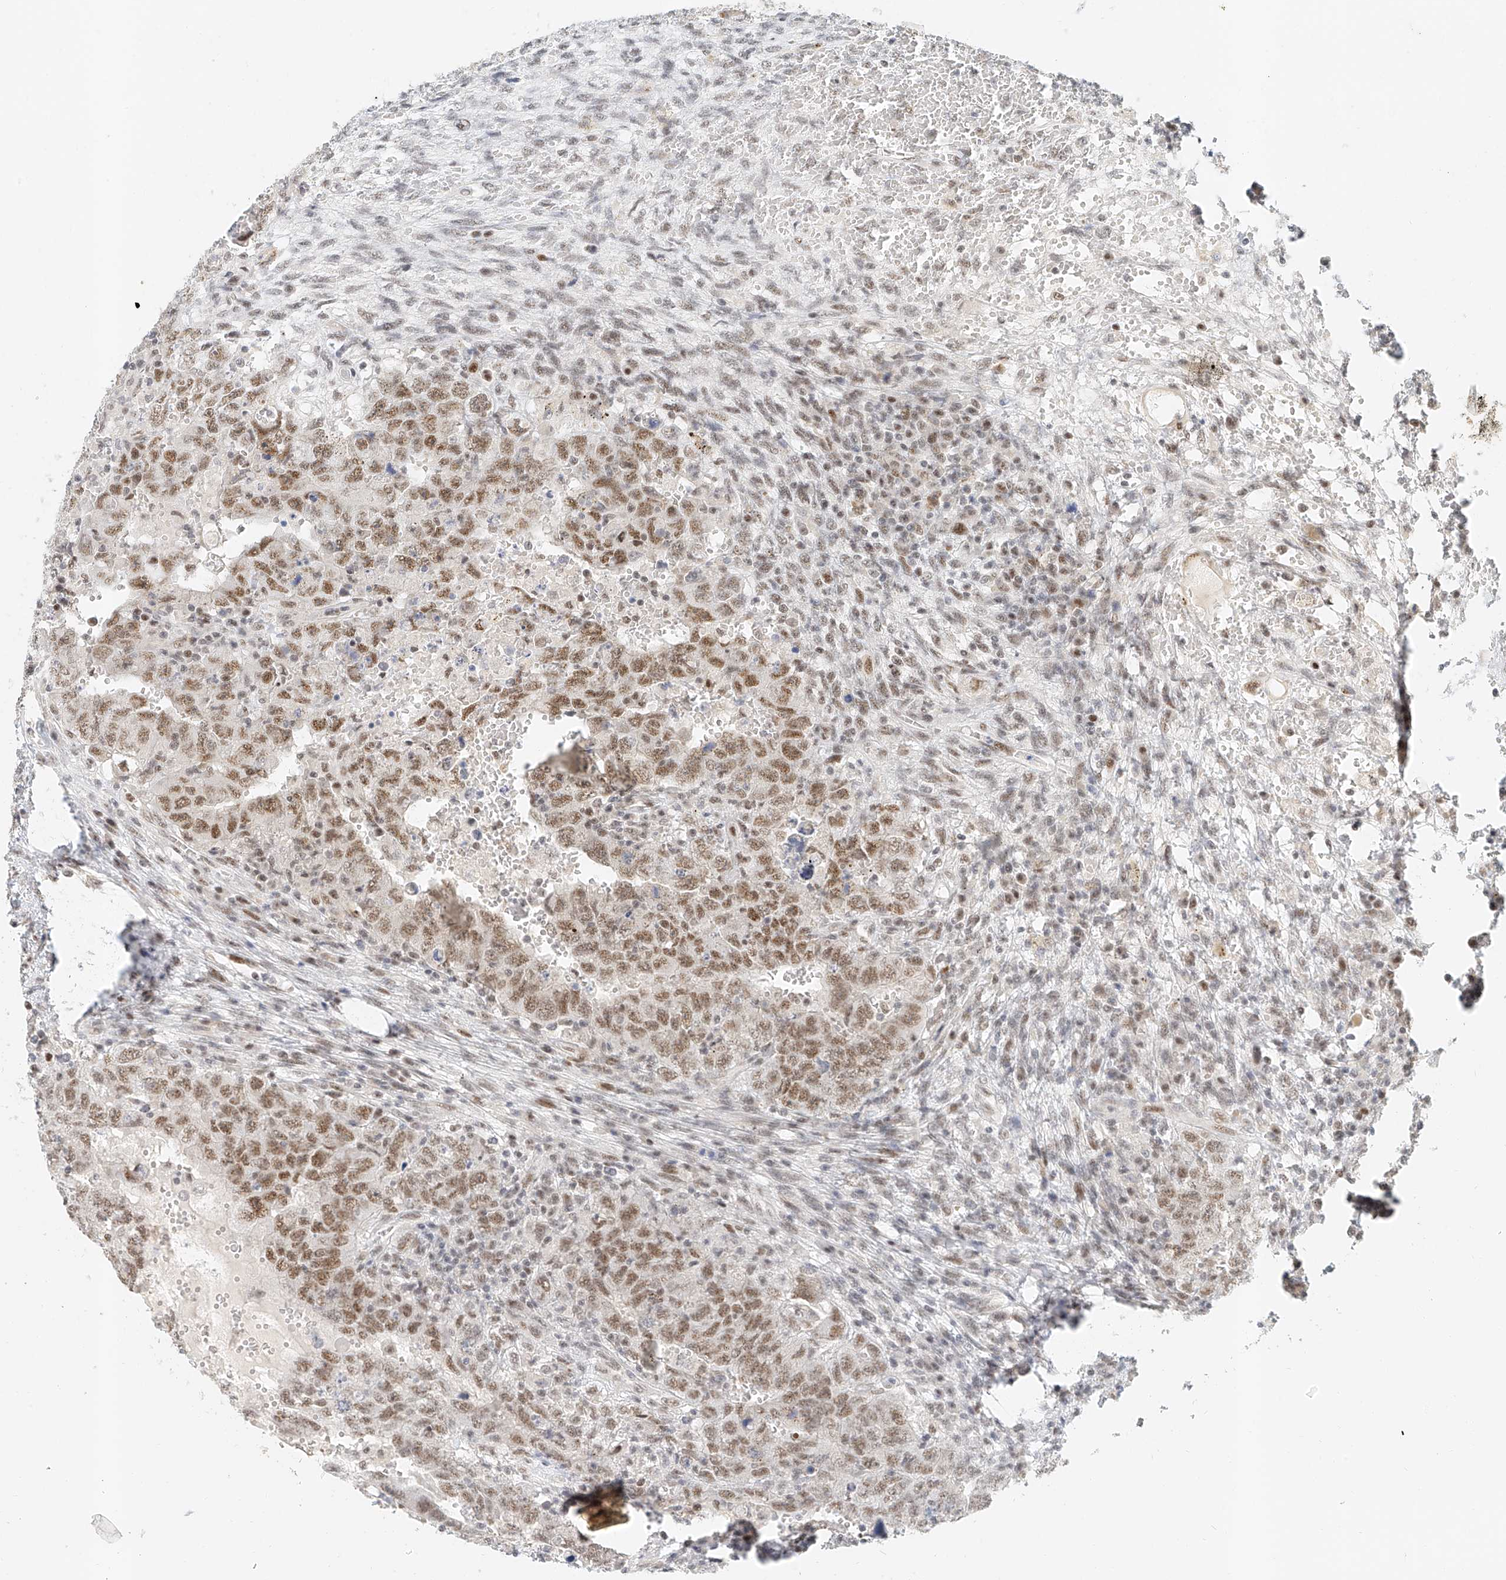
{"staining": {"intensity": "moderate", "quantity": ">75%", "location": "nuclear"}, "tissue": "testis cancer", "cell_type": "Tumor cells", "image_type": "cancer", "snomed": [{"axis": "morphology", "description": "Carcinoma, Embryonal, NOS"}, {"axis": "topography", "description": "Testis"}], "caption": "Human testis cancer (embryonal carcinoma) stained with a protein marker exhibits moderate staining in tumor cells.", "gene": "CXorf58", "patient": {"sex": "male", "age": 26}}